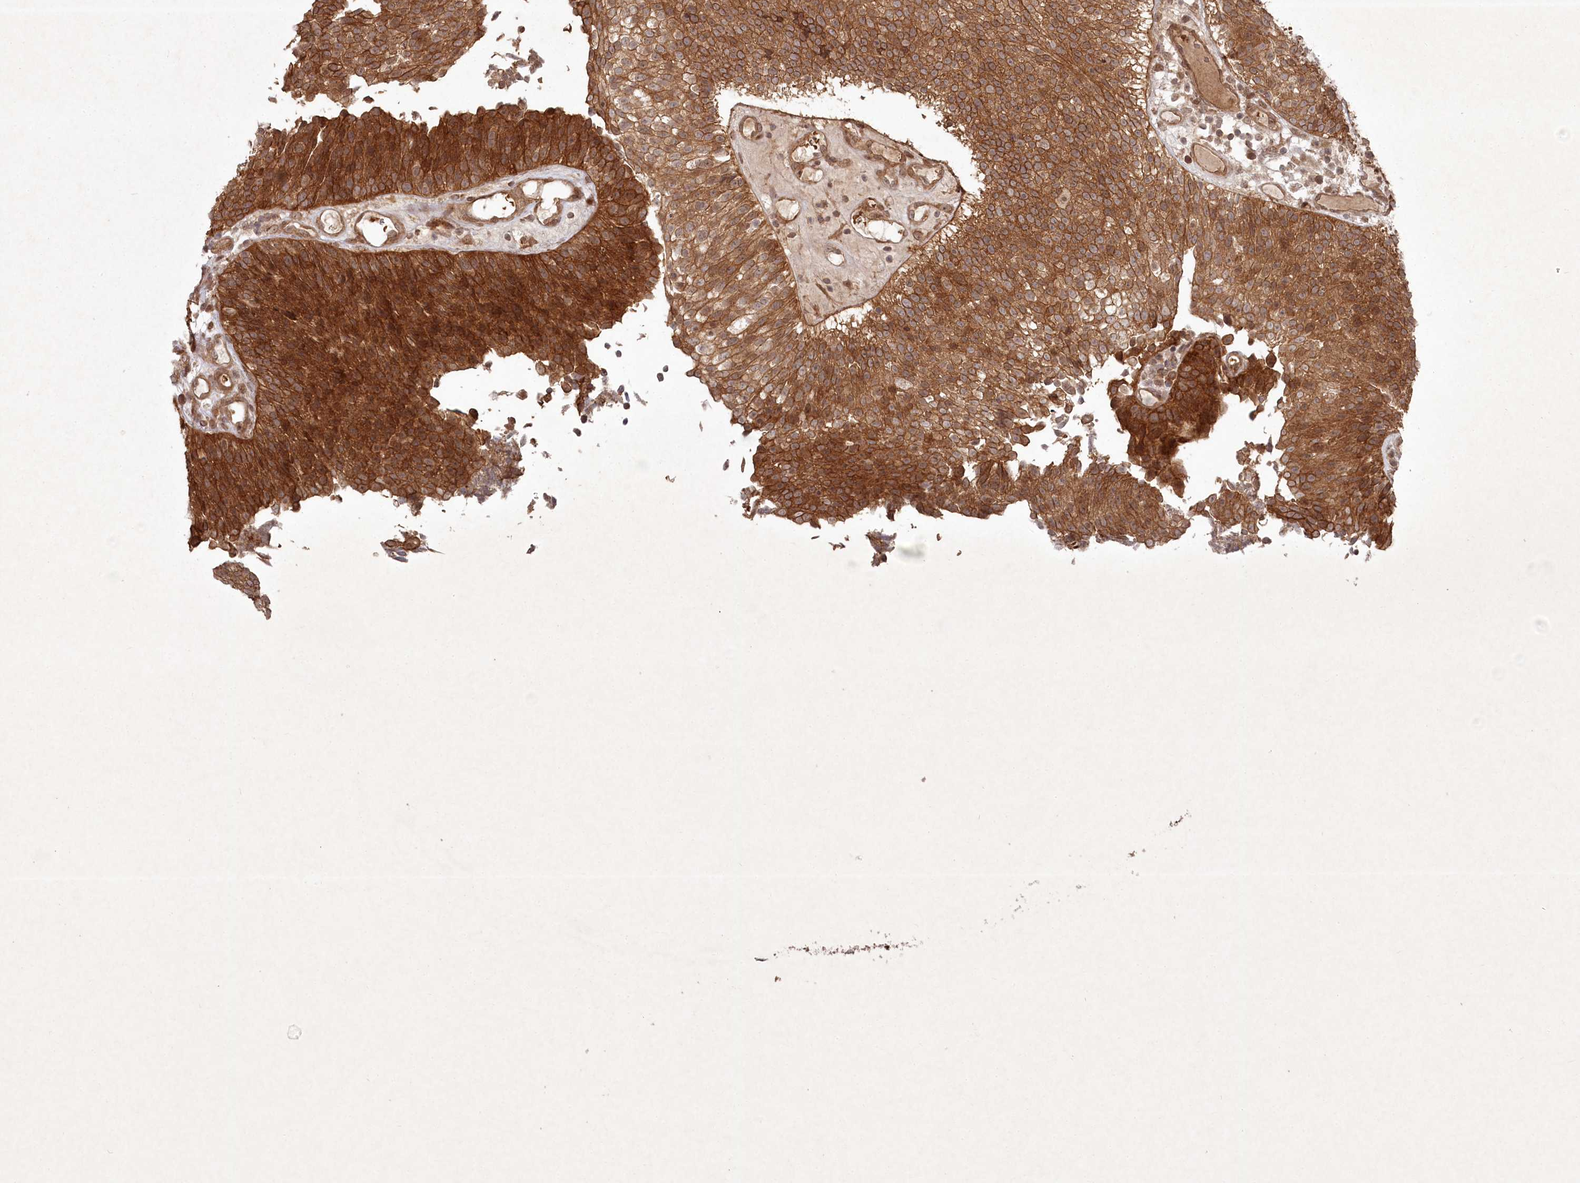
{"staining": {"intensity": "strong", "quantity": ">75%", "location": "cytoplasmic/membranous"}, "tissue": "urothelial cancer", "cell_type": "Tumor cells", "image_type": "cancer", "snomed": [{"axis": "morphology", "description": "Urothelial carcinoma, Low grade"}, {"axis": "topography", "description": "Urinary bladder"}], "caption": "Immunohistochemical staining of human urothelial cancer exhibits high levels of strong cytoplasmic/membranous positivity in approximately >75% of tumor cells. The staining was performed using DAB (3,3'-diaminobenzidine), with brown indicating positive protein expression. Nuclei are stained blue with hematoxylin.", "gene": "FBXL17", "patient": {"sex": "male", "age": 86}}